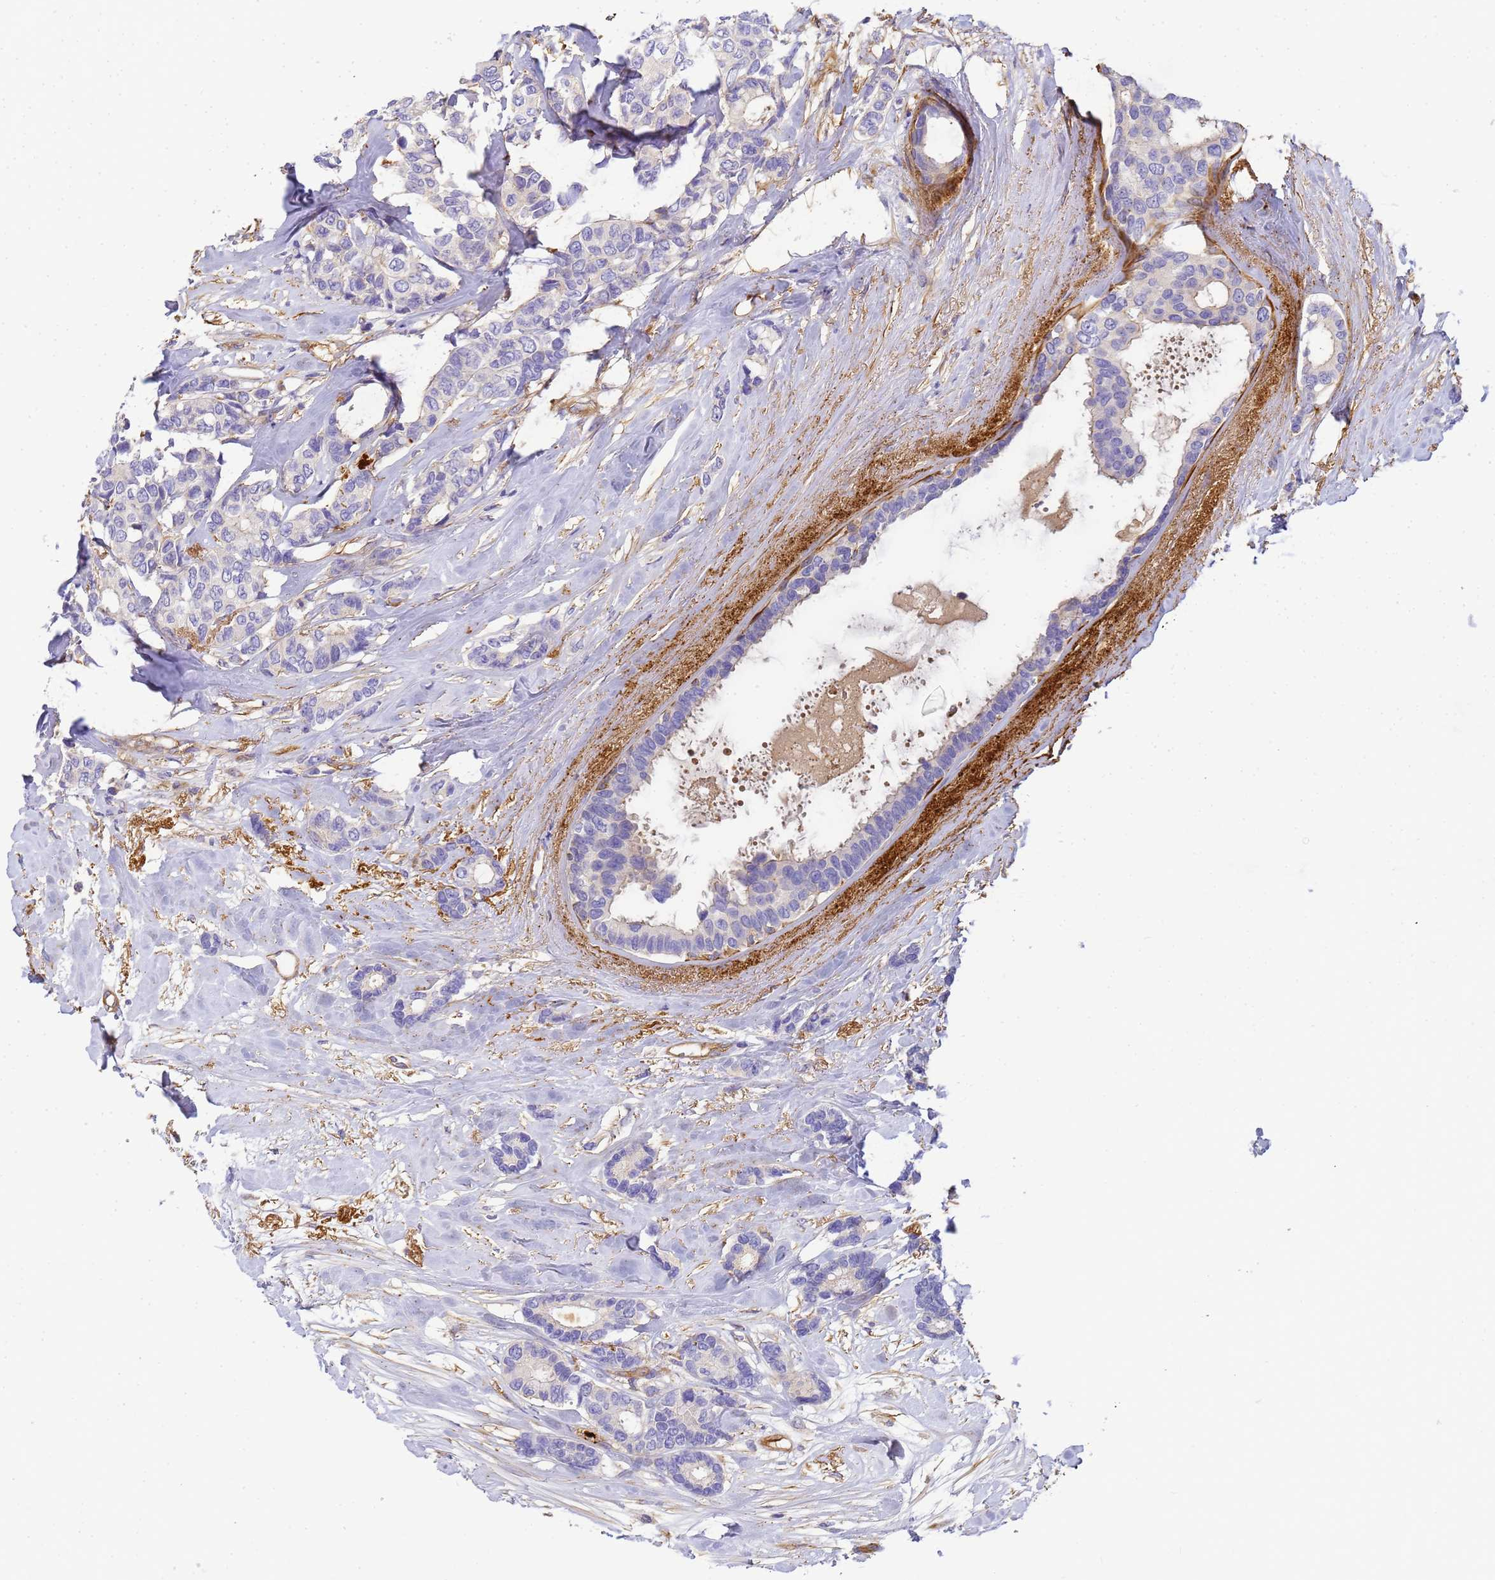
{"staining": {"intensity": "negative", "quantity": "none", "location": "none"}, "tissue": "breast cancer", "cell_type": "Tumor cells", "image_type": "cancer", "snomed": [{"axis": "morphology", "description": "Duct carcinoma"}, {"axis": "topography", "description": "Breast"}], "caption": "DAB (3,3'-diaminobenzidine) immunohistochemical staining of human breast cancer (invasive ductal carcinoma) reveals no significant staining in tumor cells.", "gene": "MYL12A", "patient": {"sex": "female", "age": 87}}